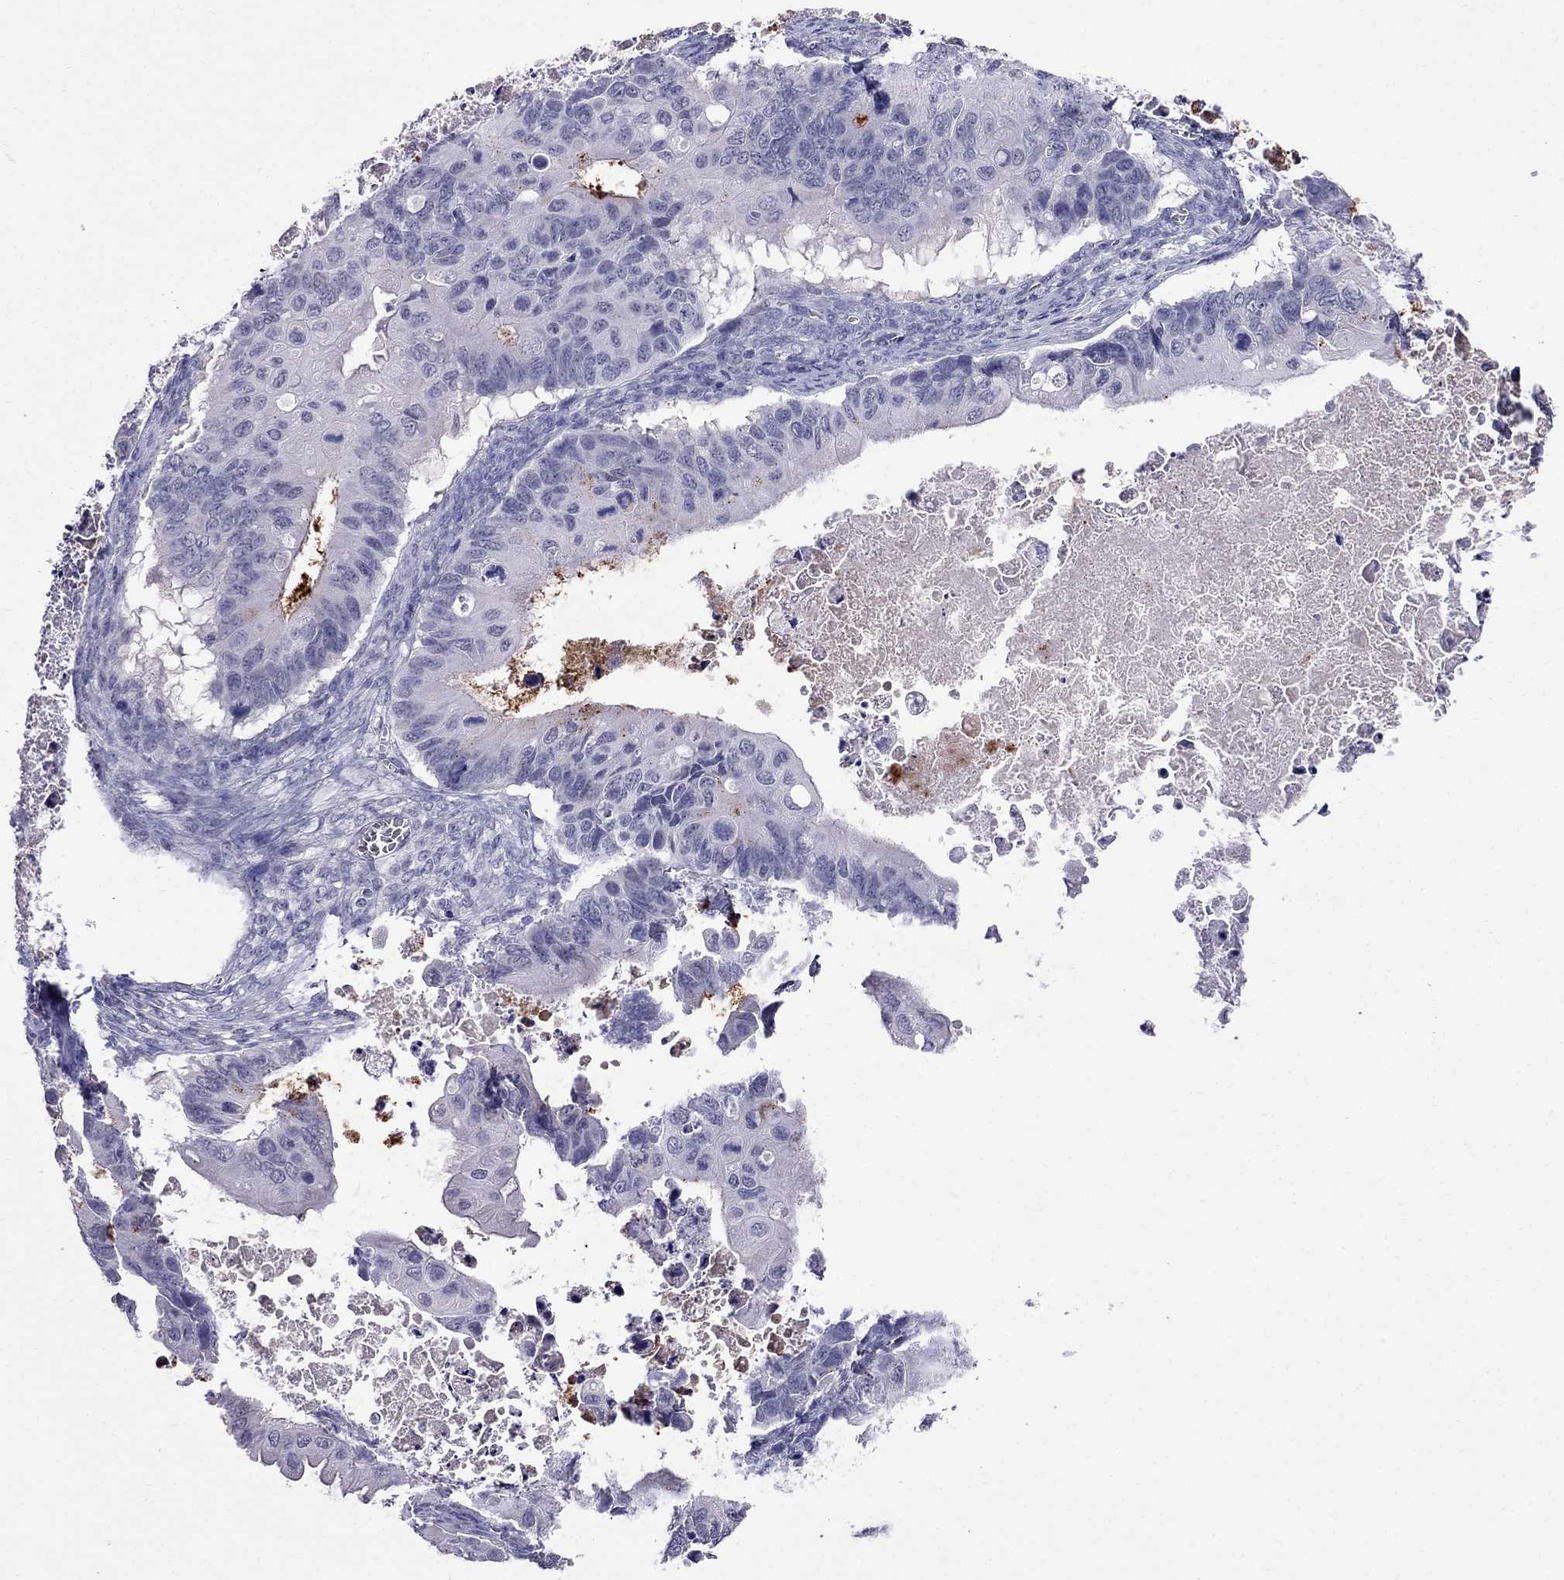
{"staining": {"intensity": "negative", "quantity": "none", "location": "none"}, "tissue": "ovarian cancer", "cell_type": "Tumor cells", "image_type": "cancer", "snomed": [{"axis": "morphology", "description": "Cystadenocarcinoma, mucinous, NOS"}, {"axis": "topography", "description": "Ovary"}], "caption": "Tumor cells are negative for brown protein staining in ovarian cancer.", "gene": "OLFM4", "patient": {"sex": "female", "age": 64}}